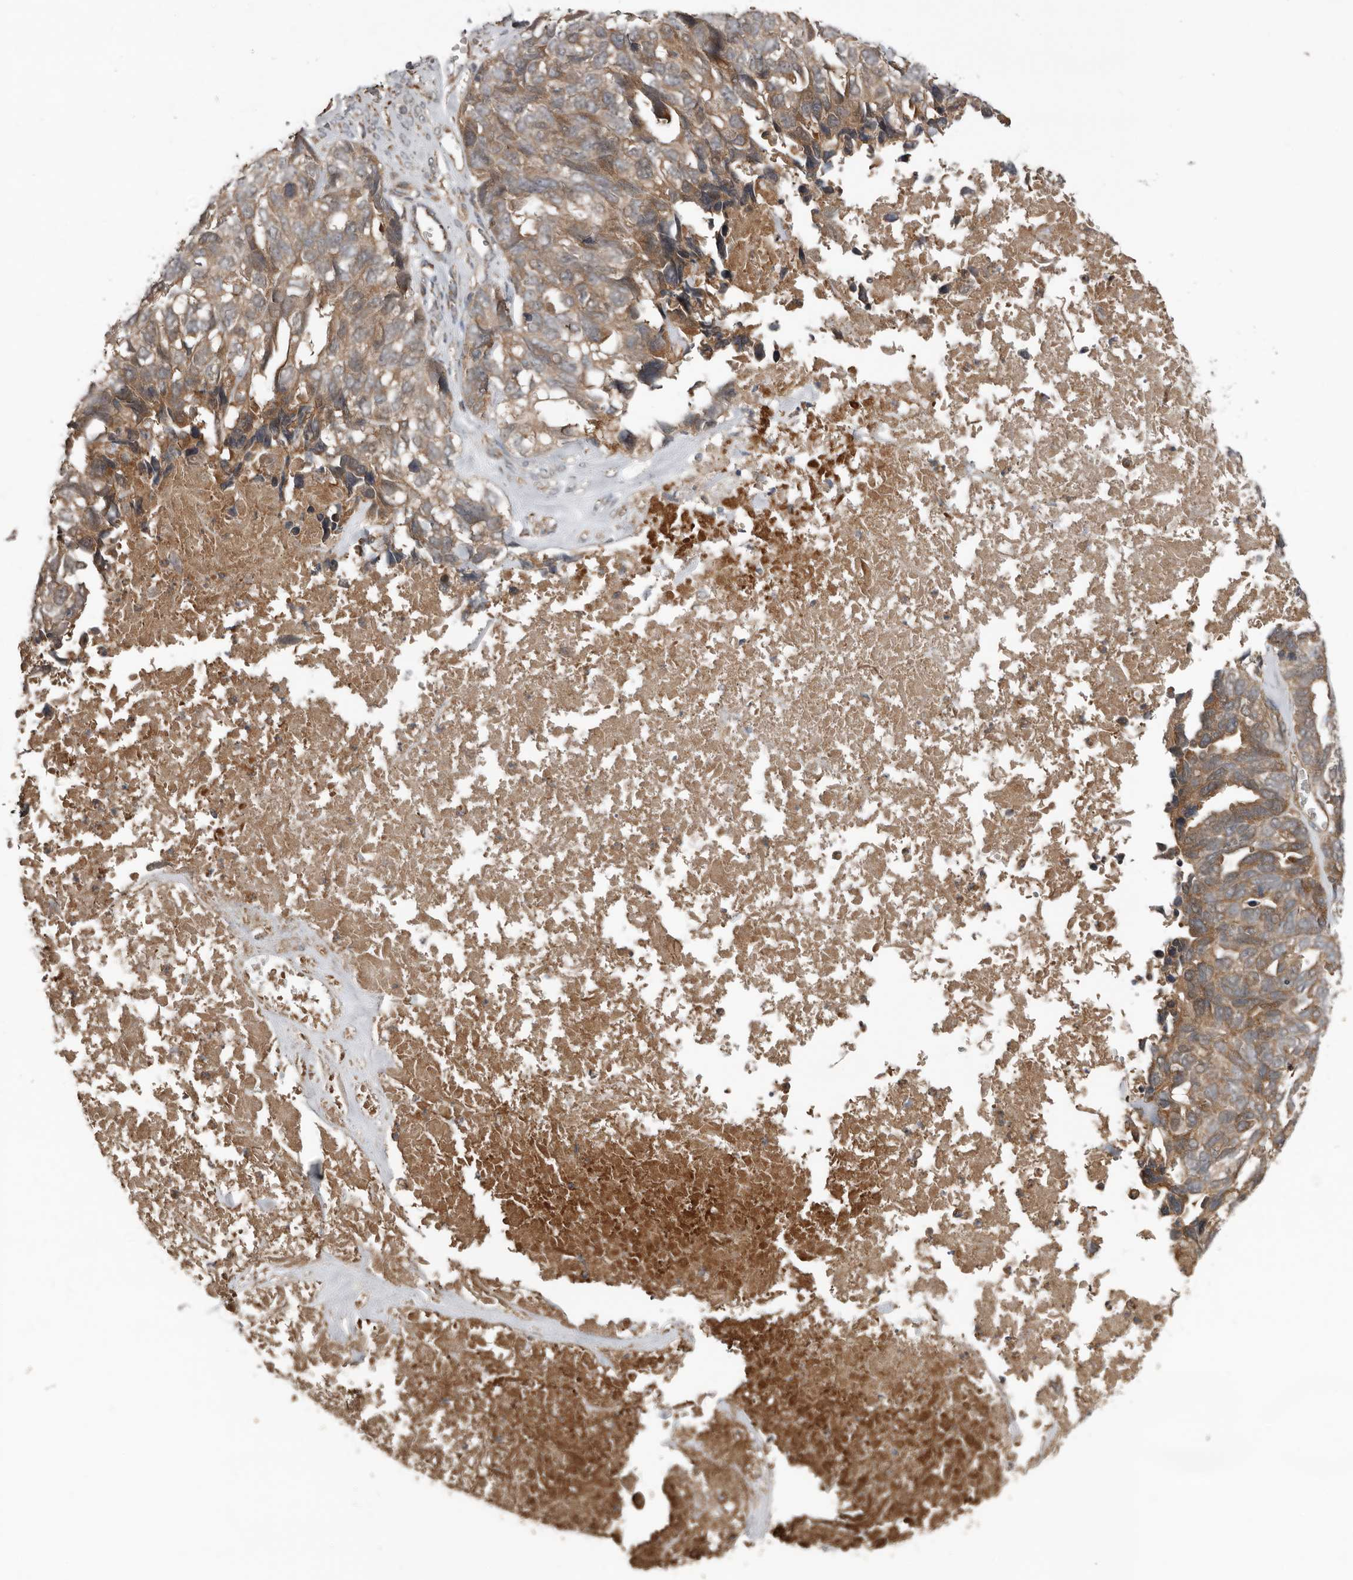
{"staining": {"intensity": "moderate", "quantity": ">75%", "location": "cytoplasmic/membranous"}, "tissue": "ovarian cancer", "cell_type": "Tumor cells", "image_type": "cancer", "snomed": [{"axis": "morphology", "description": "Cystadenocarcinoma, serous, NOS"}, {"axis": "topography", "description": "Ovary"}], "caption": "IHC (DAB) staining of ovarian cancer shows moderate cytoplasmic/membranous protein staining in approximately >75% of tumor cells. The staining was performed using DAB (3,3'-diaminobenzidine), with brown indicating positive protein expression. Nuclei are stained blue with hematoxylin.", "gene": "DNAJB4", "patient": {"sex": "female", "age": 79}}